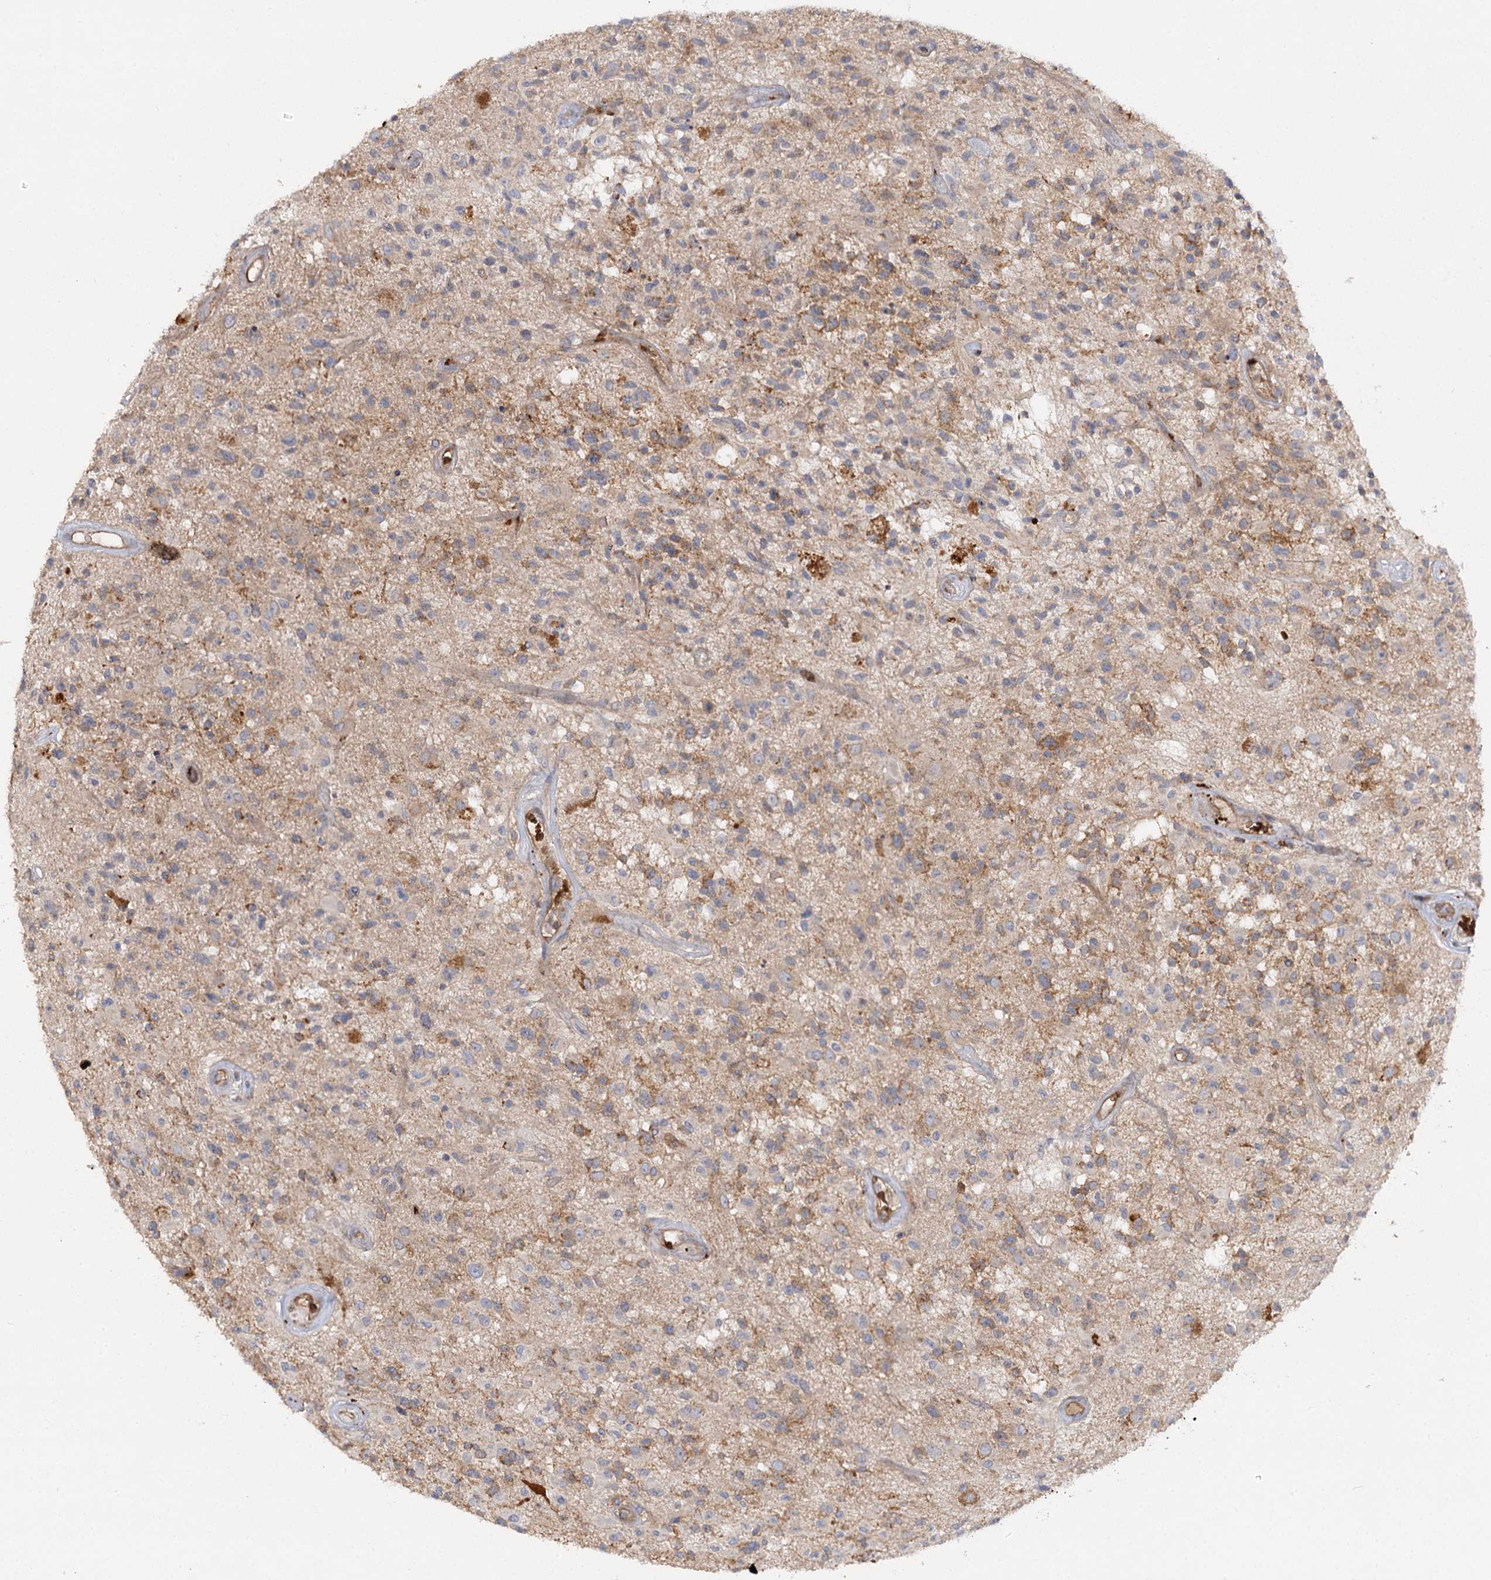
{"staining": {"intensity": "moderate", "quantity": ">75%", "location": "cytoplasmic/membranous"}, "tissue": "glioma", "cell_type": "Tumor cells", "image_type": "cancer", "snomed": [{"axis": "morphology", "description": "Glioma, malignant, High grade"}, {"axis": "morphology", "description": "Glioblastoma, NOS"}, {"axis": "topography", "description": "Brain"}], "caption": "High-magnification brightfield microscopy of glioblastoma stained with DAB (3,3'-diaminobenzidine) (brown) and counterstained with hematoxylin (blue). tumor cells exhibit moderate cytoplasmic/membranous staining is present in approximately>75% of cells.", "gene": "KIAA0825", "patient": {"sex": "male", "age": 60}}